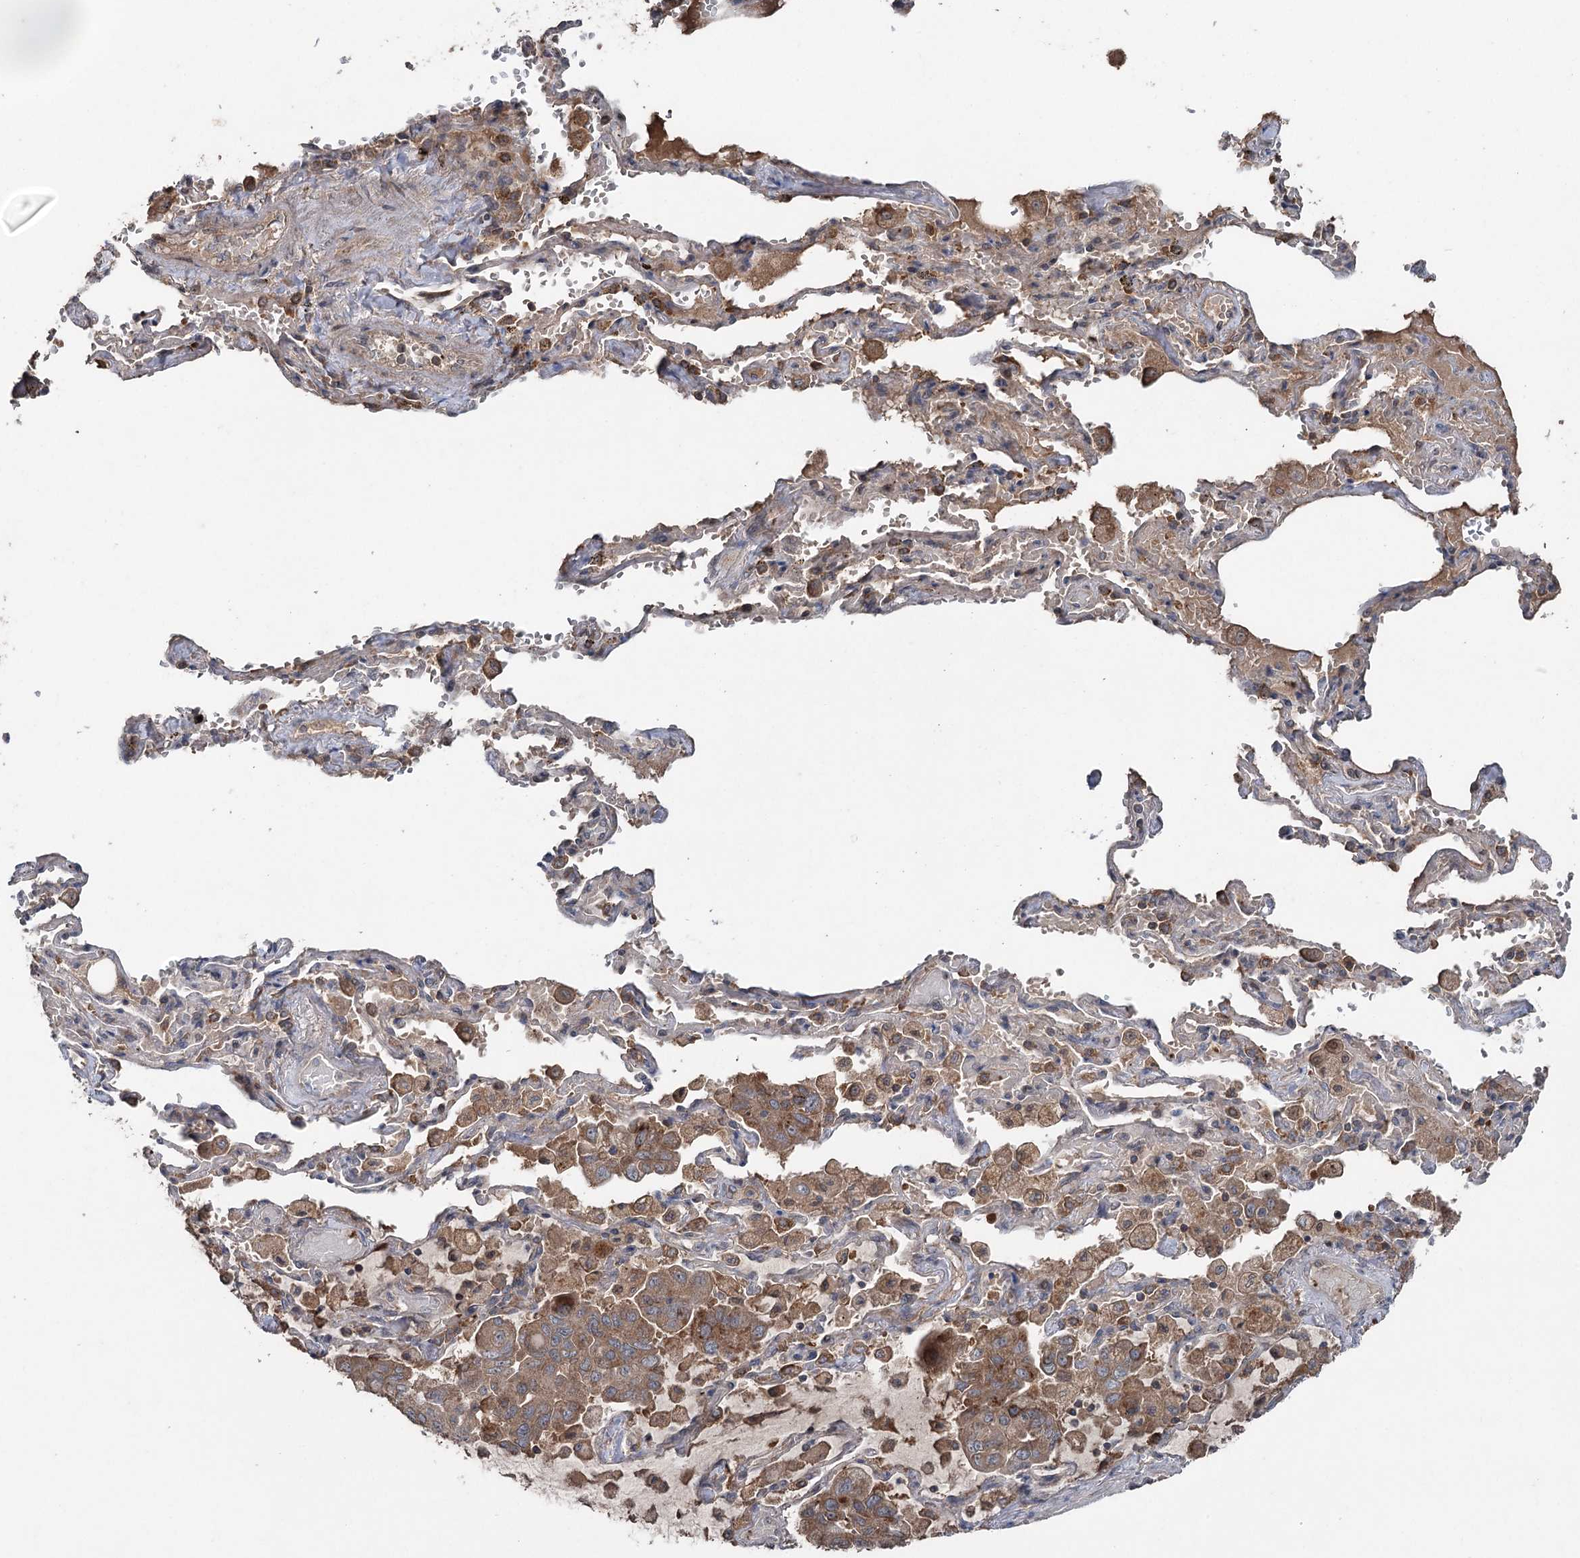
{"staining": {"intensity": "moderate", "quantity": ">75%", "location": "cytoplasmic/membranous"}, "tissue": "lung cancer", "cell_type": "Tumor cells", "image_type": "cancer", "snomed": [{"axis": "morphology", "description": "Adenocarcinoma, NOS"}, {"axis": "topography", "description": "Lung"}], "caption": "Brown immunohistochemical staining in lung cancer (adenocarcinoma) displays moderate cytoplasmic/membranous positivity in approximately >75% of tumor cells.", "gene": "MAPK8IP2", "patient": {"sex": "male", "age": 64}}